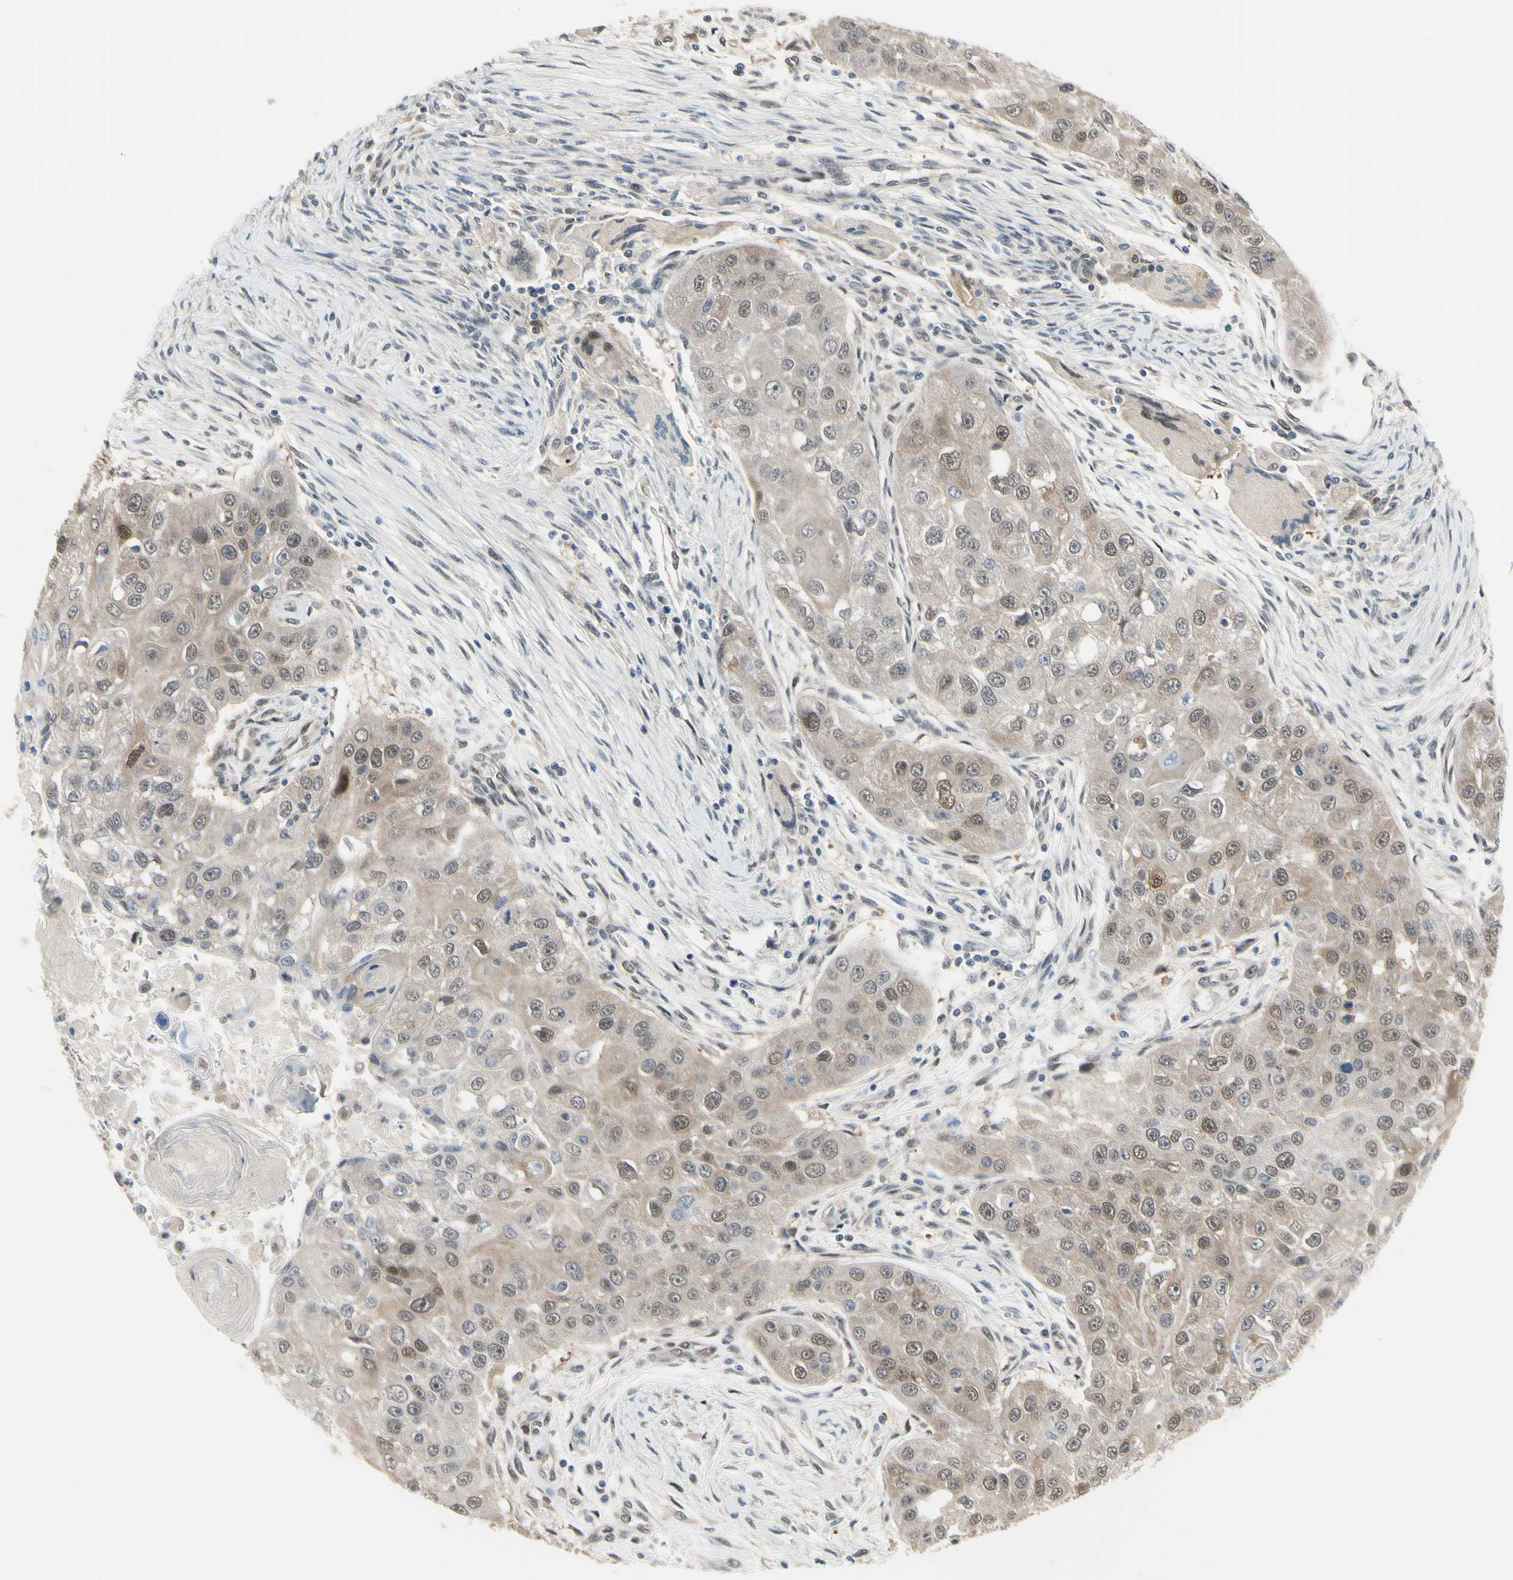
{"staining": {"intensity": "weak", "quantity": ">75%", "location": "cytoplasmic/membranous,nuclear"}, "tissue": "head and neck cancer", "cell_type": "Tumor cells", "image_type": "cancer", "snomed": [{"axis": "morphology", "description": "Normal tissue, NOS"}, {"axis": "morphology", "description": "Squamous cell carcinoma, NOS"}, {"axis": "topography", "description": "Skeletal muscle"}, {"axis": "topography", "description": "Head-Neck"}], "caption": "Head and neck squamous cell carcinoma was stained to show a protein in brown. There is low levels of weak cytoplasmic/membranous and nuclear positivity in approximately >75% of tumor cells.", "gene": "HSPA4", "patient": {"sex": "male", "age": 51}}